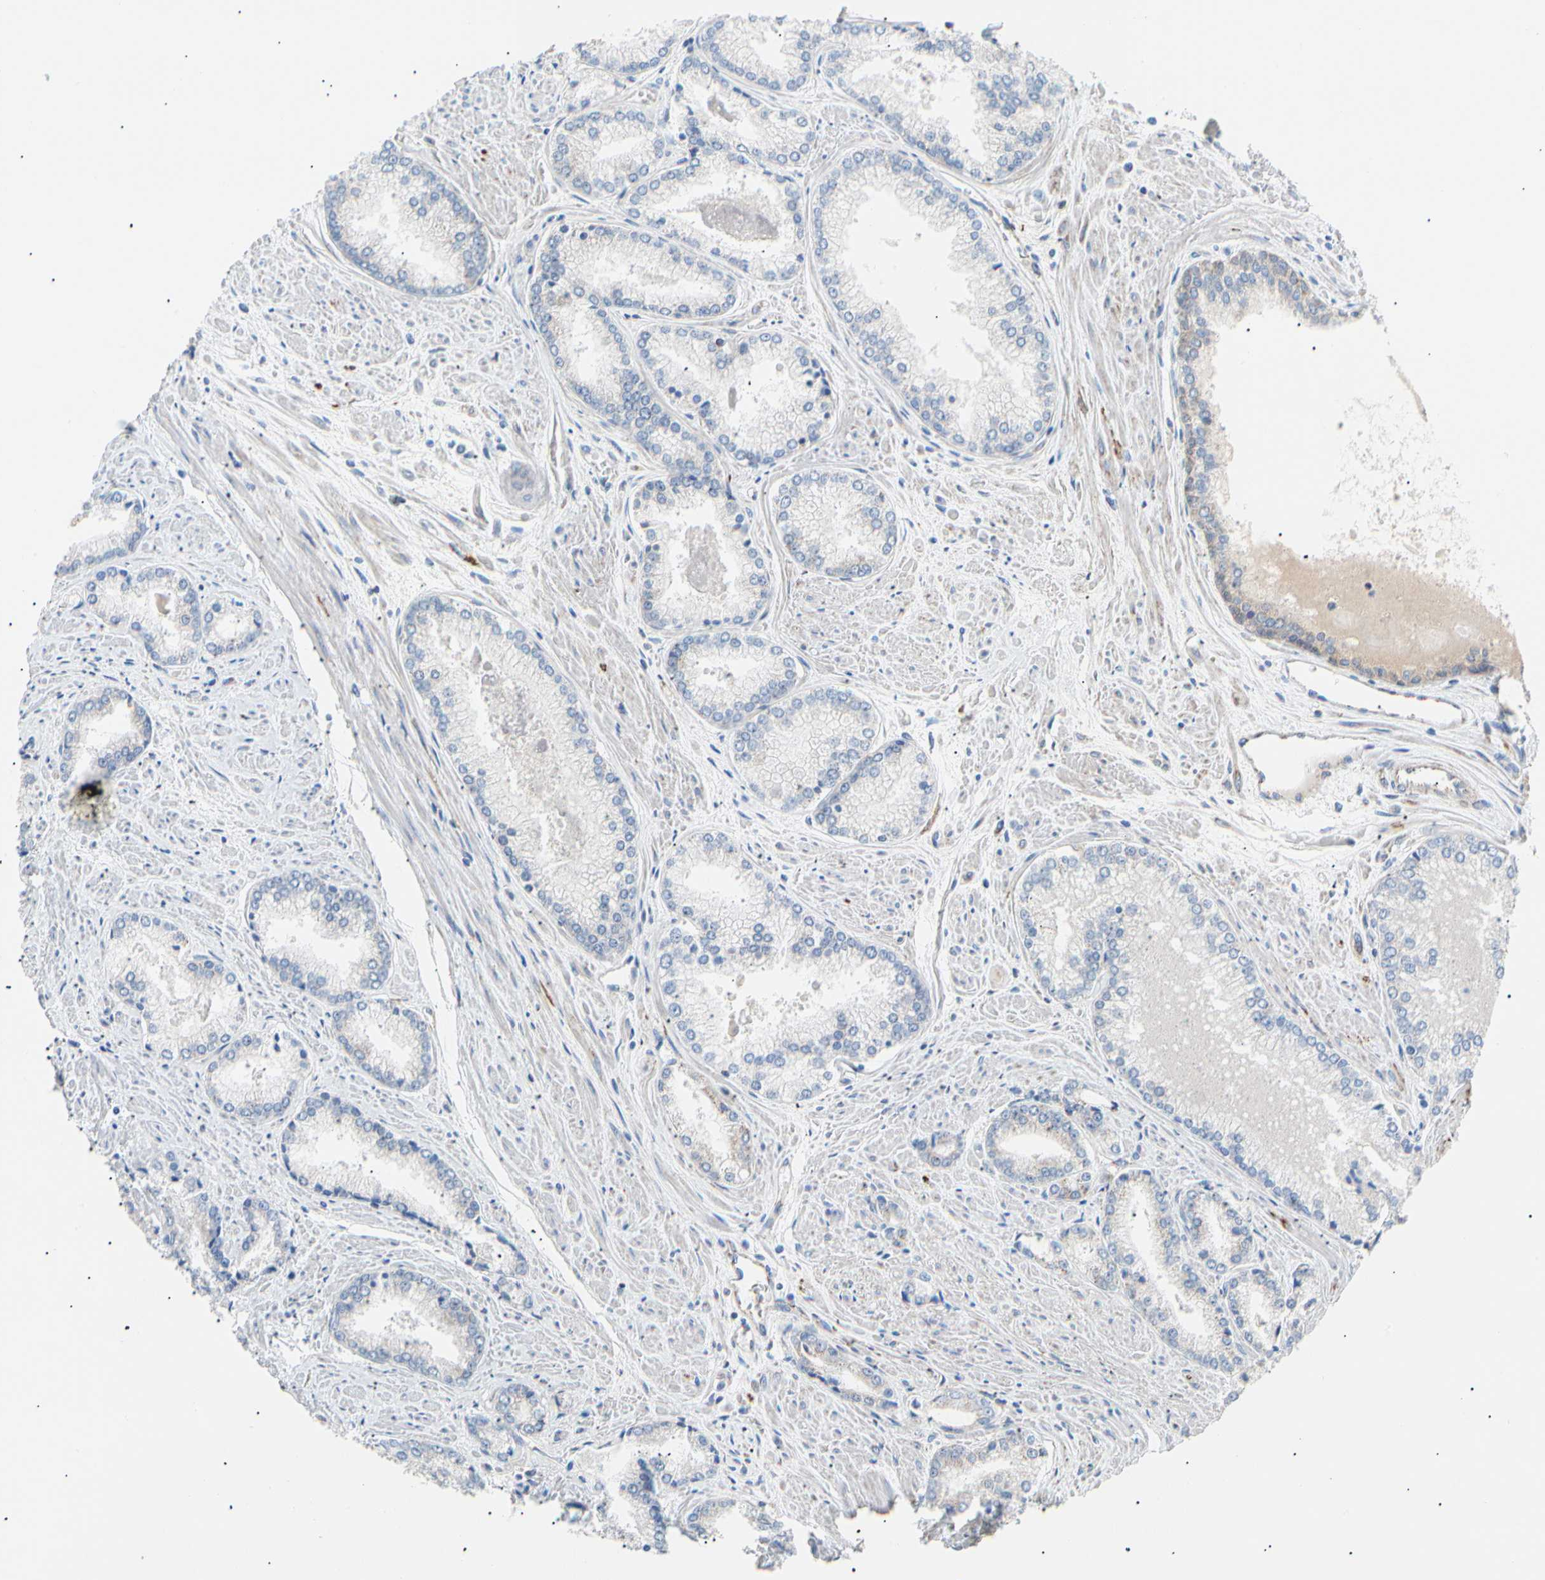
{"staining": {"intensity": "negative", "quantity": "none", "location": "none"}, "tissue": "prostate cancer", "cell_type": "Tumor cells", "image_type": "cancer", "snomed": [{"axis": "morphology", "description": "Adenocarcinoma, Low grade"}, {"axis": "topography", "description": "Prostate"}], "caption": "Image shows no protein positivity in tumor cells of prostate cancer tissue.", "gene": "ACAT1", "patient": {"sex": "male", "age": 64}}